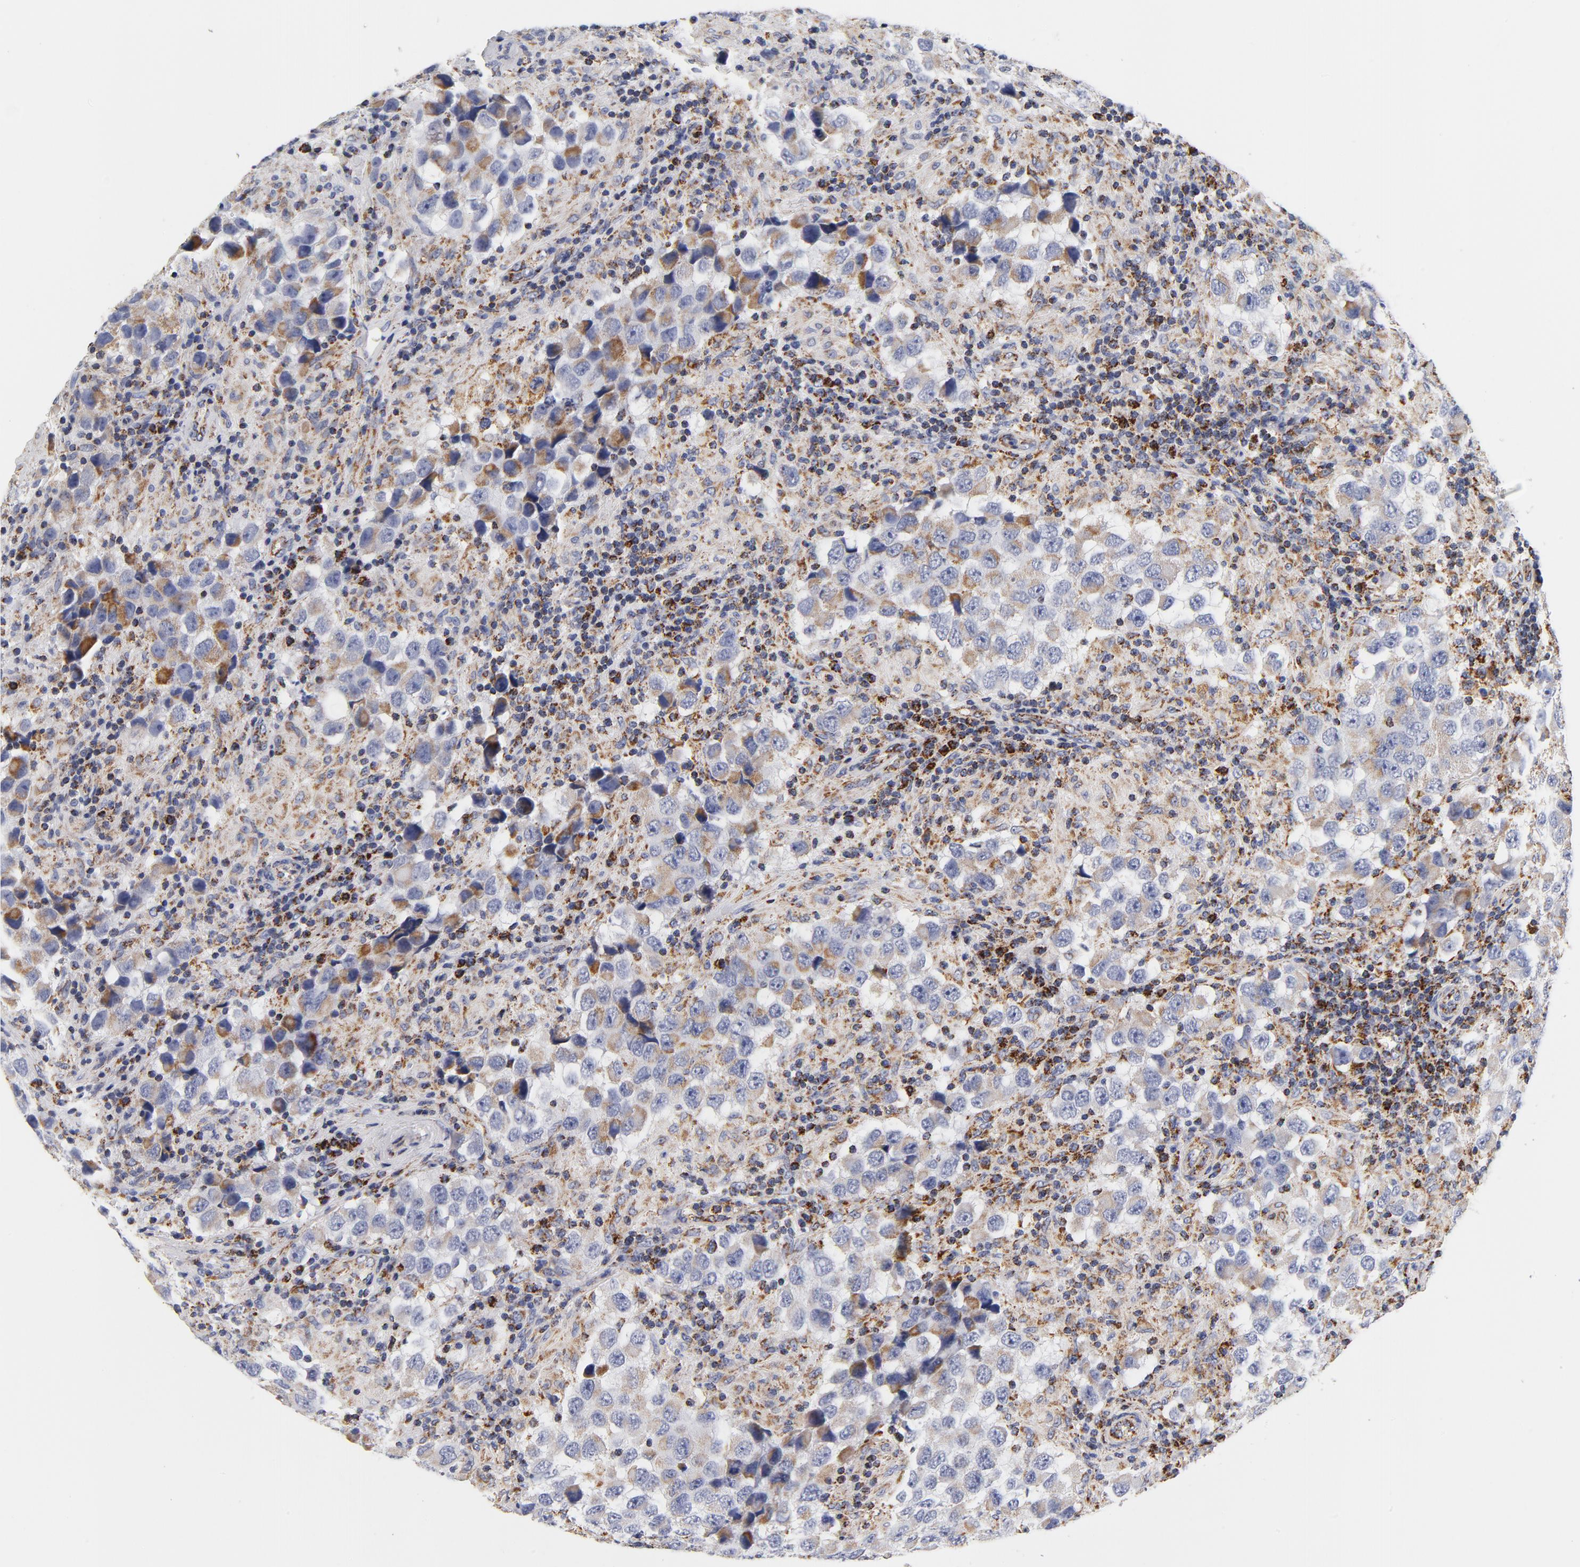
{"staining": {"intensity": "strong", "quantity": ">75%", "location": "cytoplasmic/membranous"}, "tissue": "testis cancer", "cell_type": "Tumor cells", "image_type": "cancer", "snomed": [{"axis": "morphology", "description": "Carcinoma, Embryonal, NOS"}, {"axis": "topography", "description": "Testis"}], "caption": "There is high levels of strong cytoplasmic/membranous expression in tumor cells of embryonal carcinoma (testis), as demonstrated by immunohistochemical staining (brown color).", "gene": "ECHS1", "patient": {"sex": "male", "age": 21}}